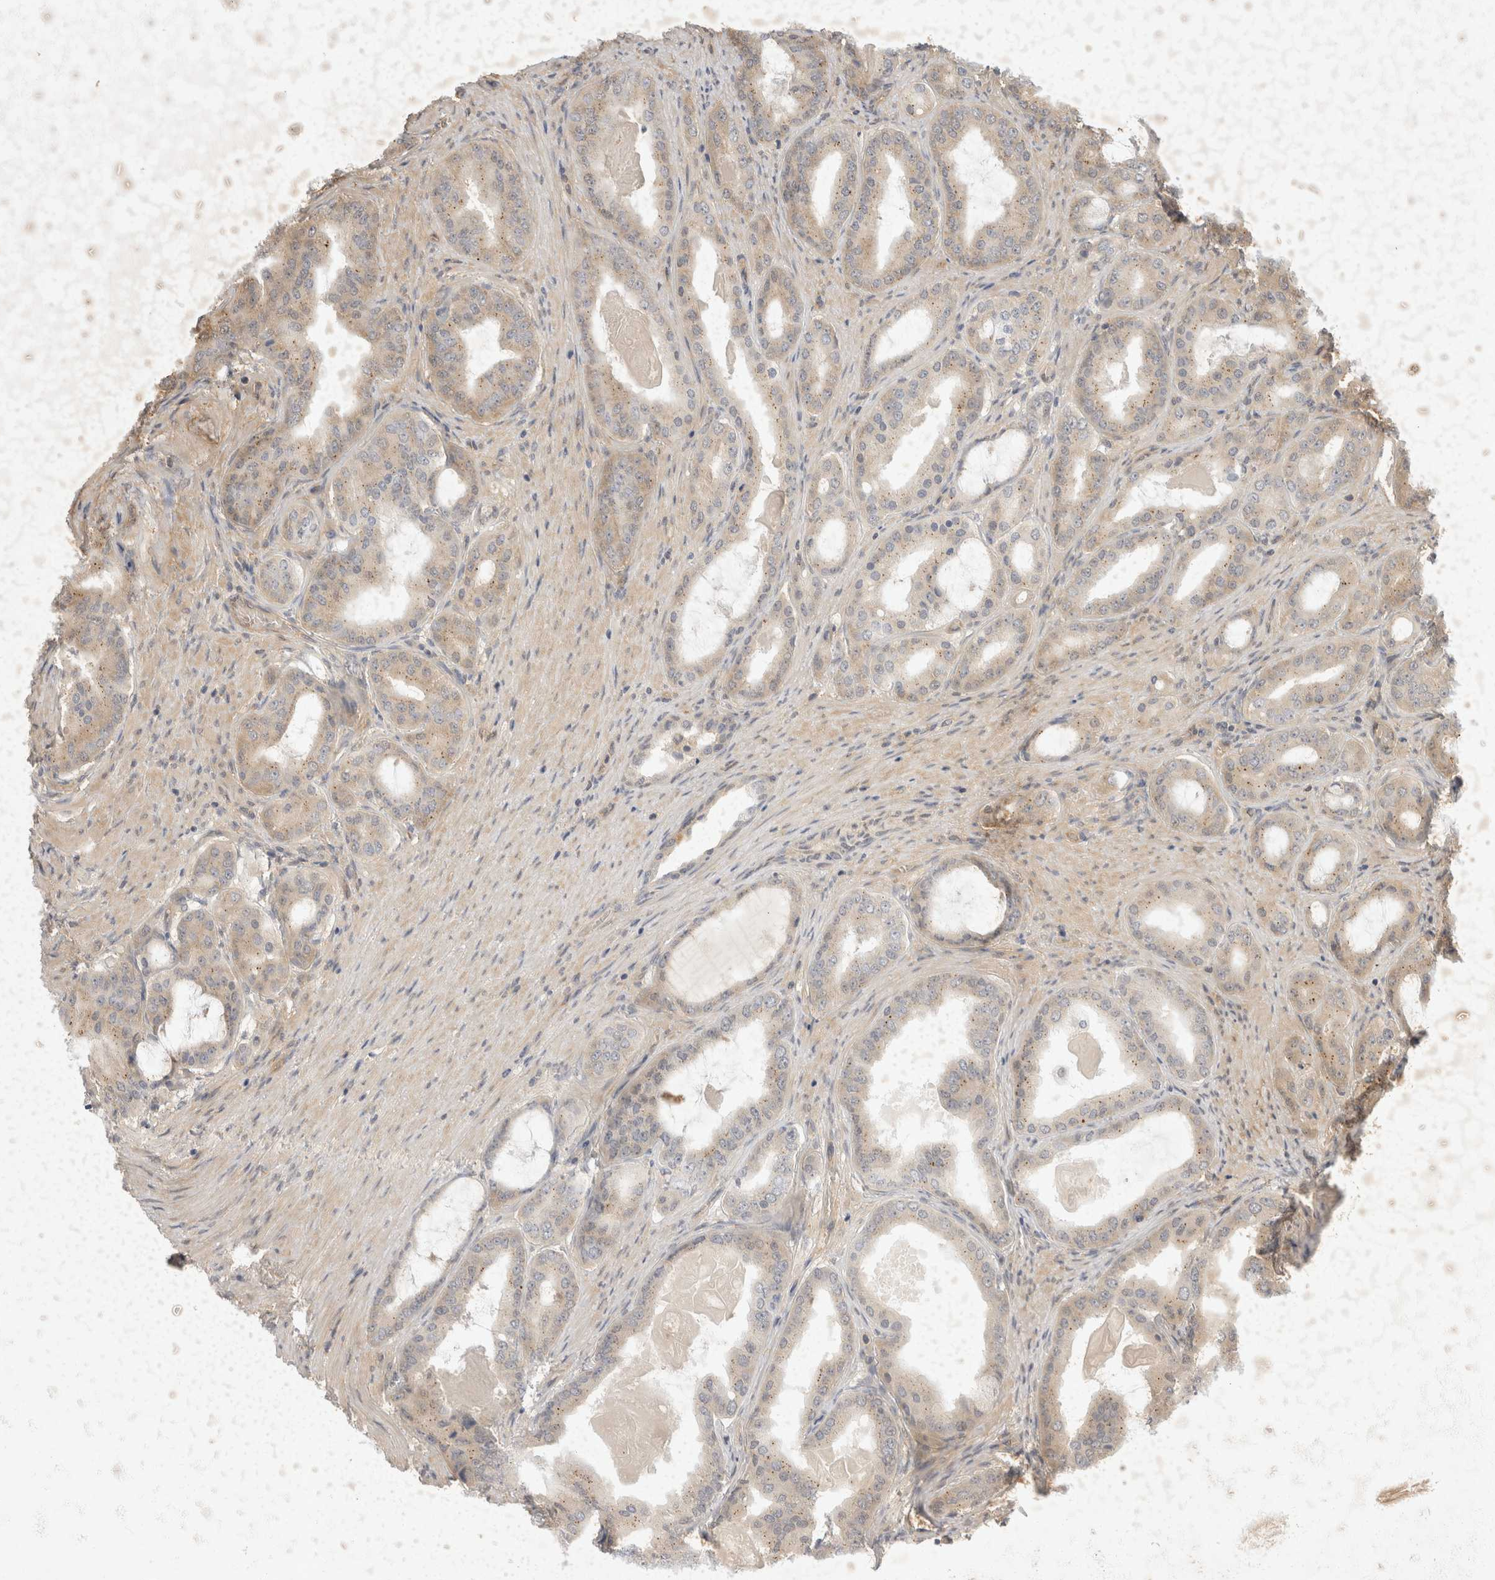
{"staining": {"intensity": "weak", "quantity": "<25%", "location": "cytoplasmic/membranous"}, "tissue": "prostate cancer", "cell_type": "Tumor cells", "image_type": "cancer", "snomed": [{"axis": "morphology", "description": "Adenocarcinoma, High grade"}, {"axis": "topography", "description": "Prostate"}], "caption": "IHC photomicrograph of neoplastic tissue: human high-grade adenocarcinoma (prostate) stained with DAB reveals no significant protein staining in tumor cells.", "gene": "EIF4G3", "patient": {"sex": "male", "age": 60}}